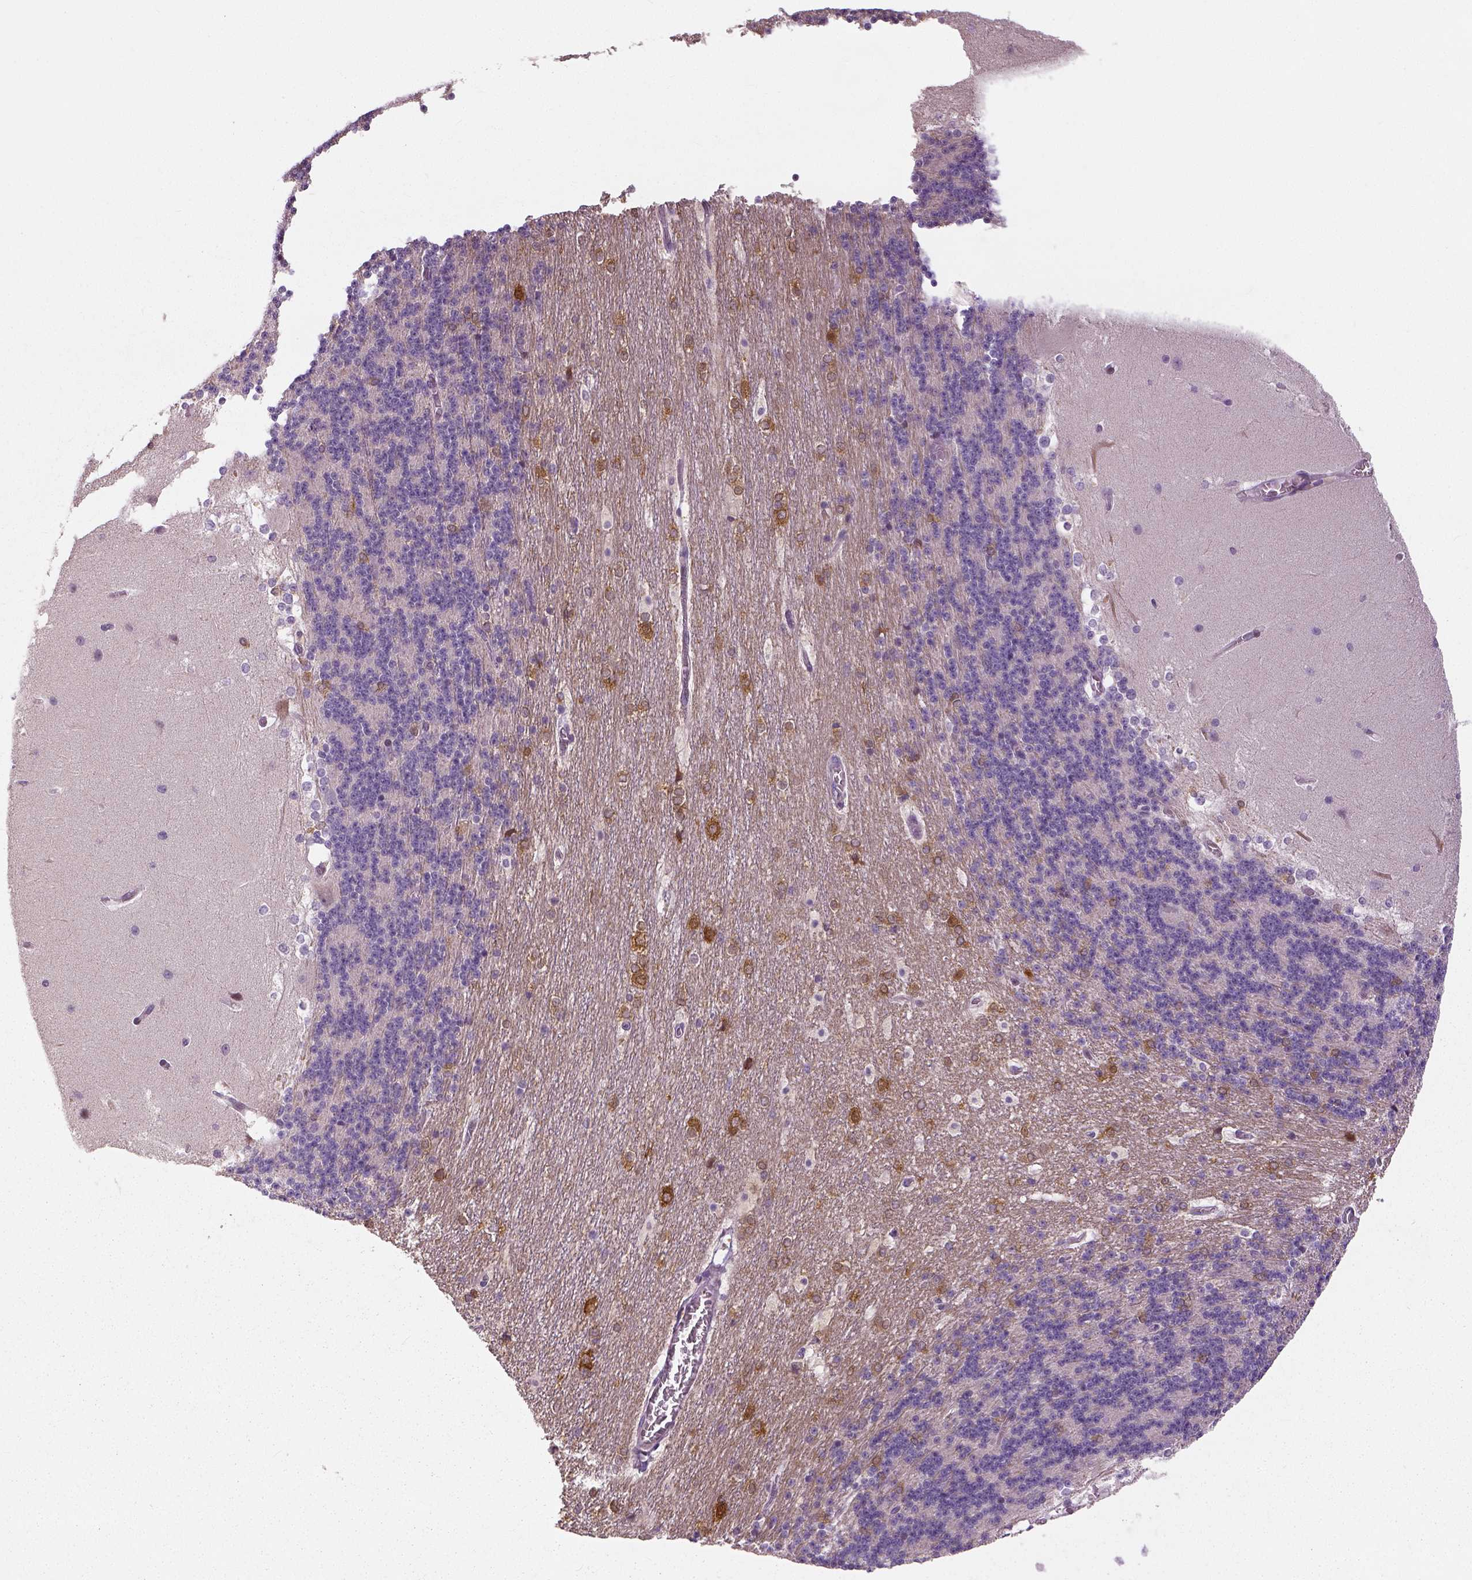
{"staining": {"intensity": "negative", "quantity": "none", "location": "none"}, "tissue": "cerebellum", "cell_type": "Cells in granular layer", "image_type": "normal", "snomed": [{"axis": "morphology", "description": "Normal tissue, NOS"}, {"axis": "topography", "description": "Cerebellum"}], "caption": "Cells in granular layer are negative for brown protein staining in unremarkable cerebellum. Brightfield microscopy of IHC stained with DAB (3,3'-diaminobenzidine) (brown) and hematoxylin (blue), captured at high magnification.", "gene": "NECAB1", "patient": {"sex": "female", "age": 19}}